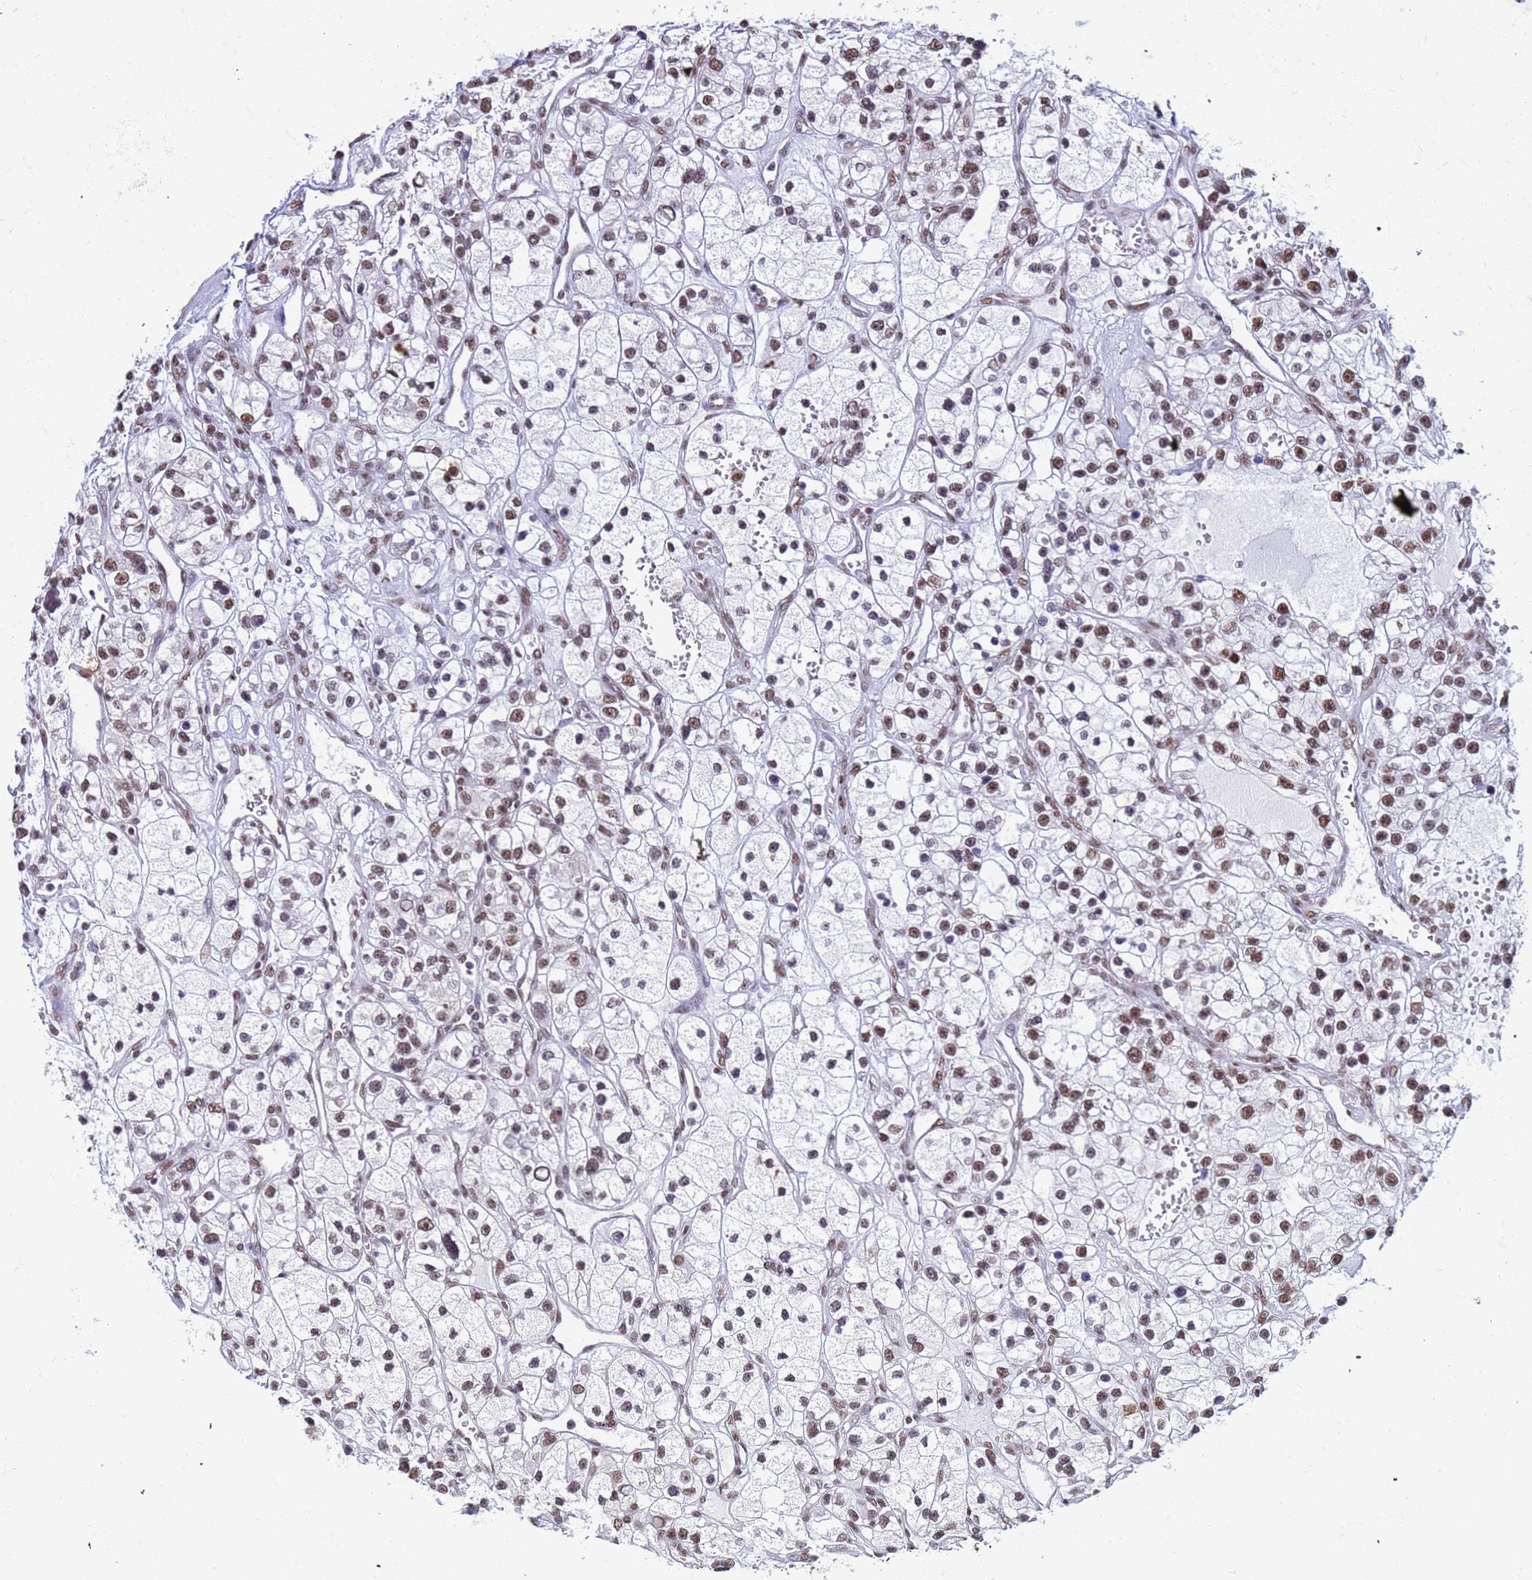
{"staining": {"intensity": "weak", "quantity": ">75%", "location": "nuclear"}, "tissue": "renal cancer", "cell_type": "Tumor cells", "image_type": "cancer", "snomed": [{"axis": "morphology", "description": "Adenocarcinoma, NOS"}, {"axis": "topography", "description": "Kidney"}], "caption": "An IHC histopathology image of tumor tissue is shown. Protein staining in brown shows weak nuclear positivity in renal cancer (adenocarcinoma) within tumor cells.", "gene": "FAM170B", "patient": {"sex": "female", "age": 57}}